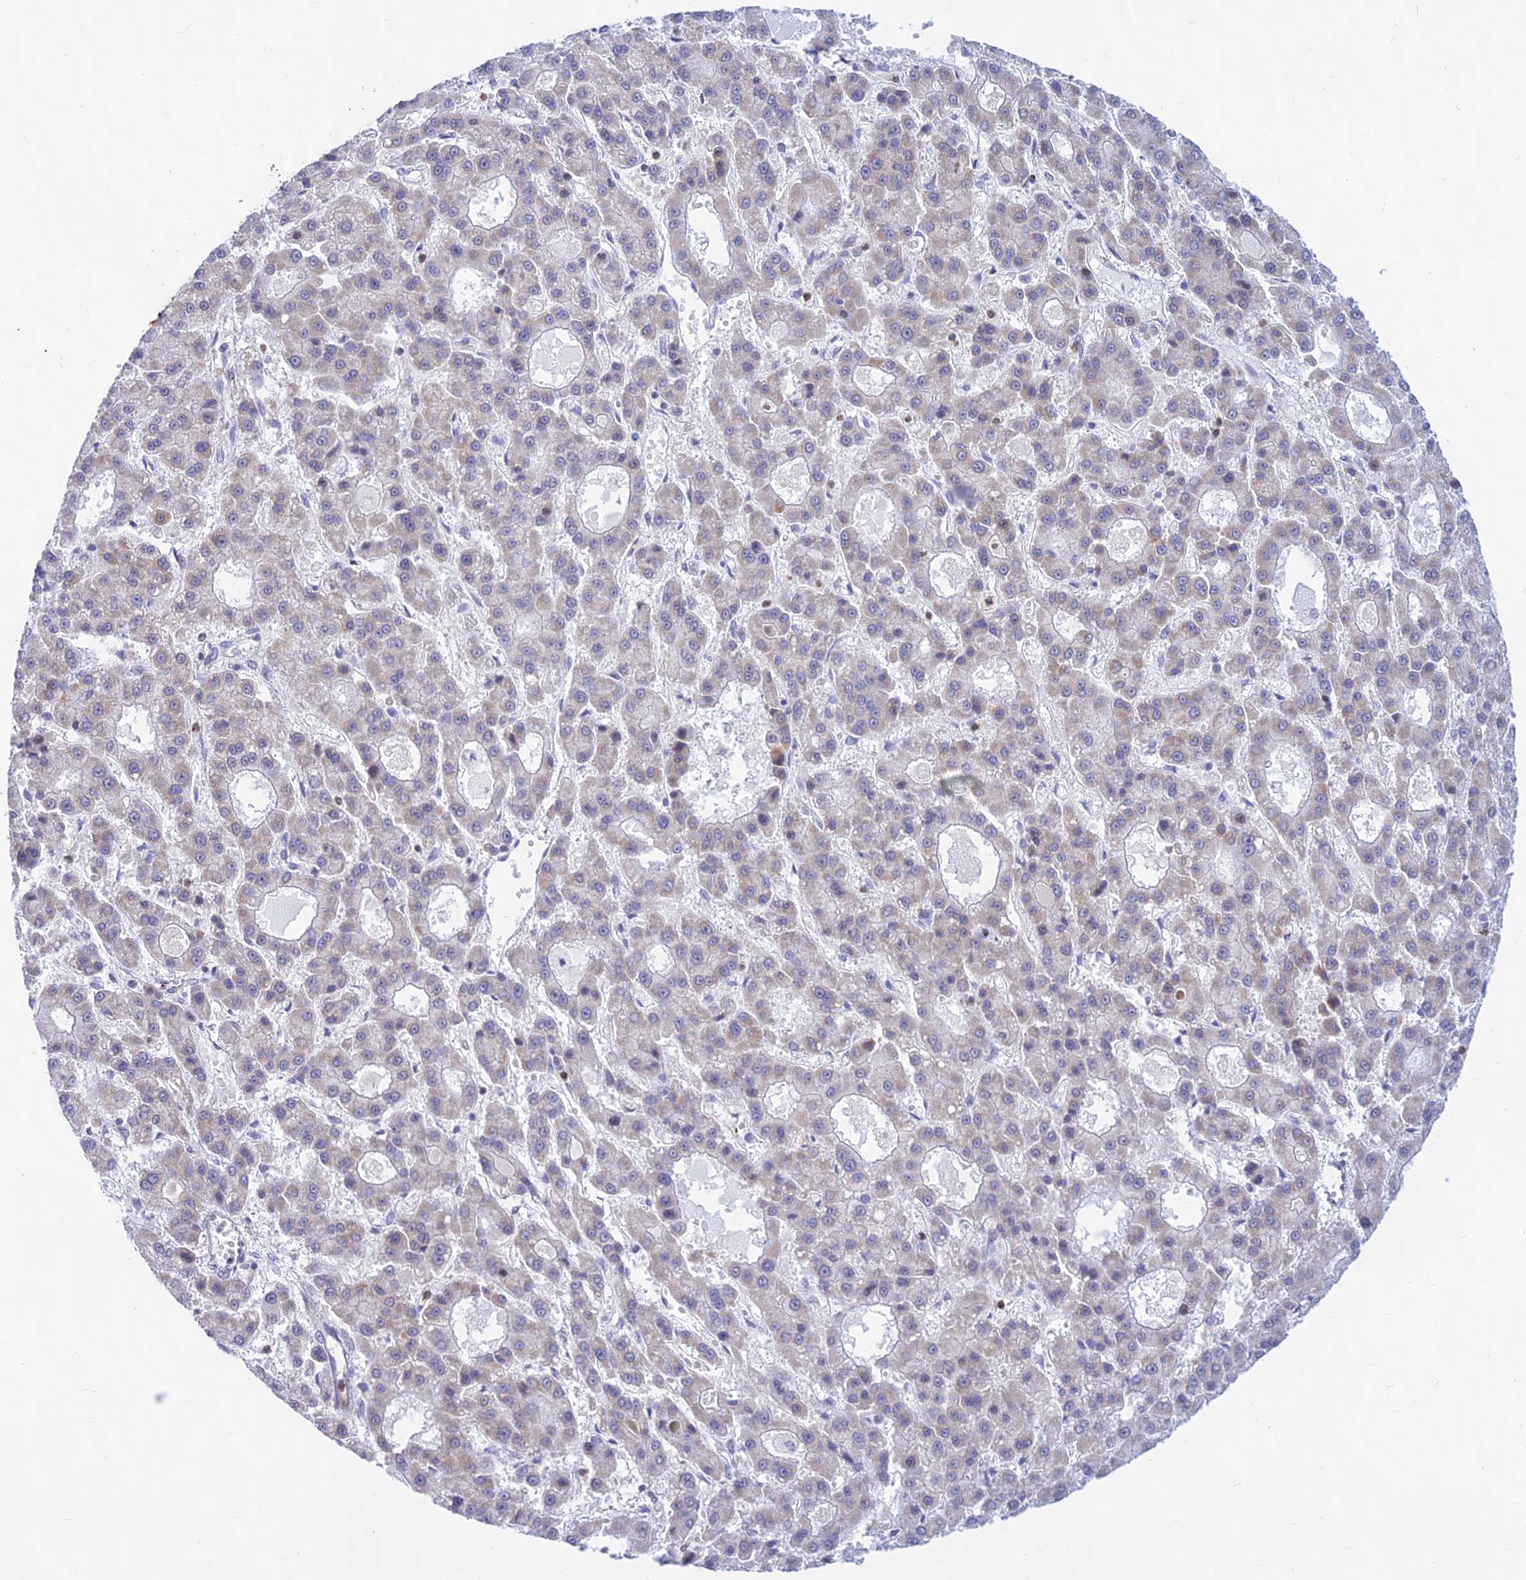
{"staining": {"intensity": "weak", "quantity": "25%-75%", "location": "cytoplasmic/membranous"}, "tissue": "liver cancer", "cell_type": "Tumor cells", "image_type": "cancer", "snomed": [{"axis": "morphology", "description": "Carcinoma, Hepatocellular, NOS"}, {"axis": "topography", "description": "Liver"}], "caption": "Liver hepatocellular carcinoma stained for a protein demonstrates weak cytoplasmic/membranous positivity in tumor cells. Using DAB (brown) and hematoxylin (blue) stains, captured at high magnification using brightfield microscopy.", "gene": "KRR1", "patient": {"sex": "male", "age": 70}}